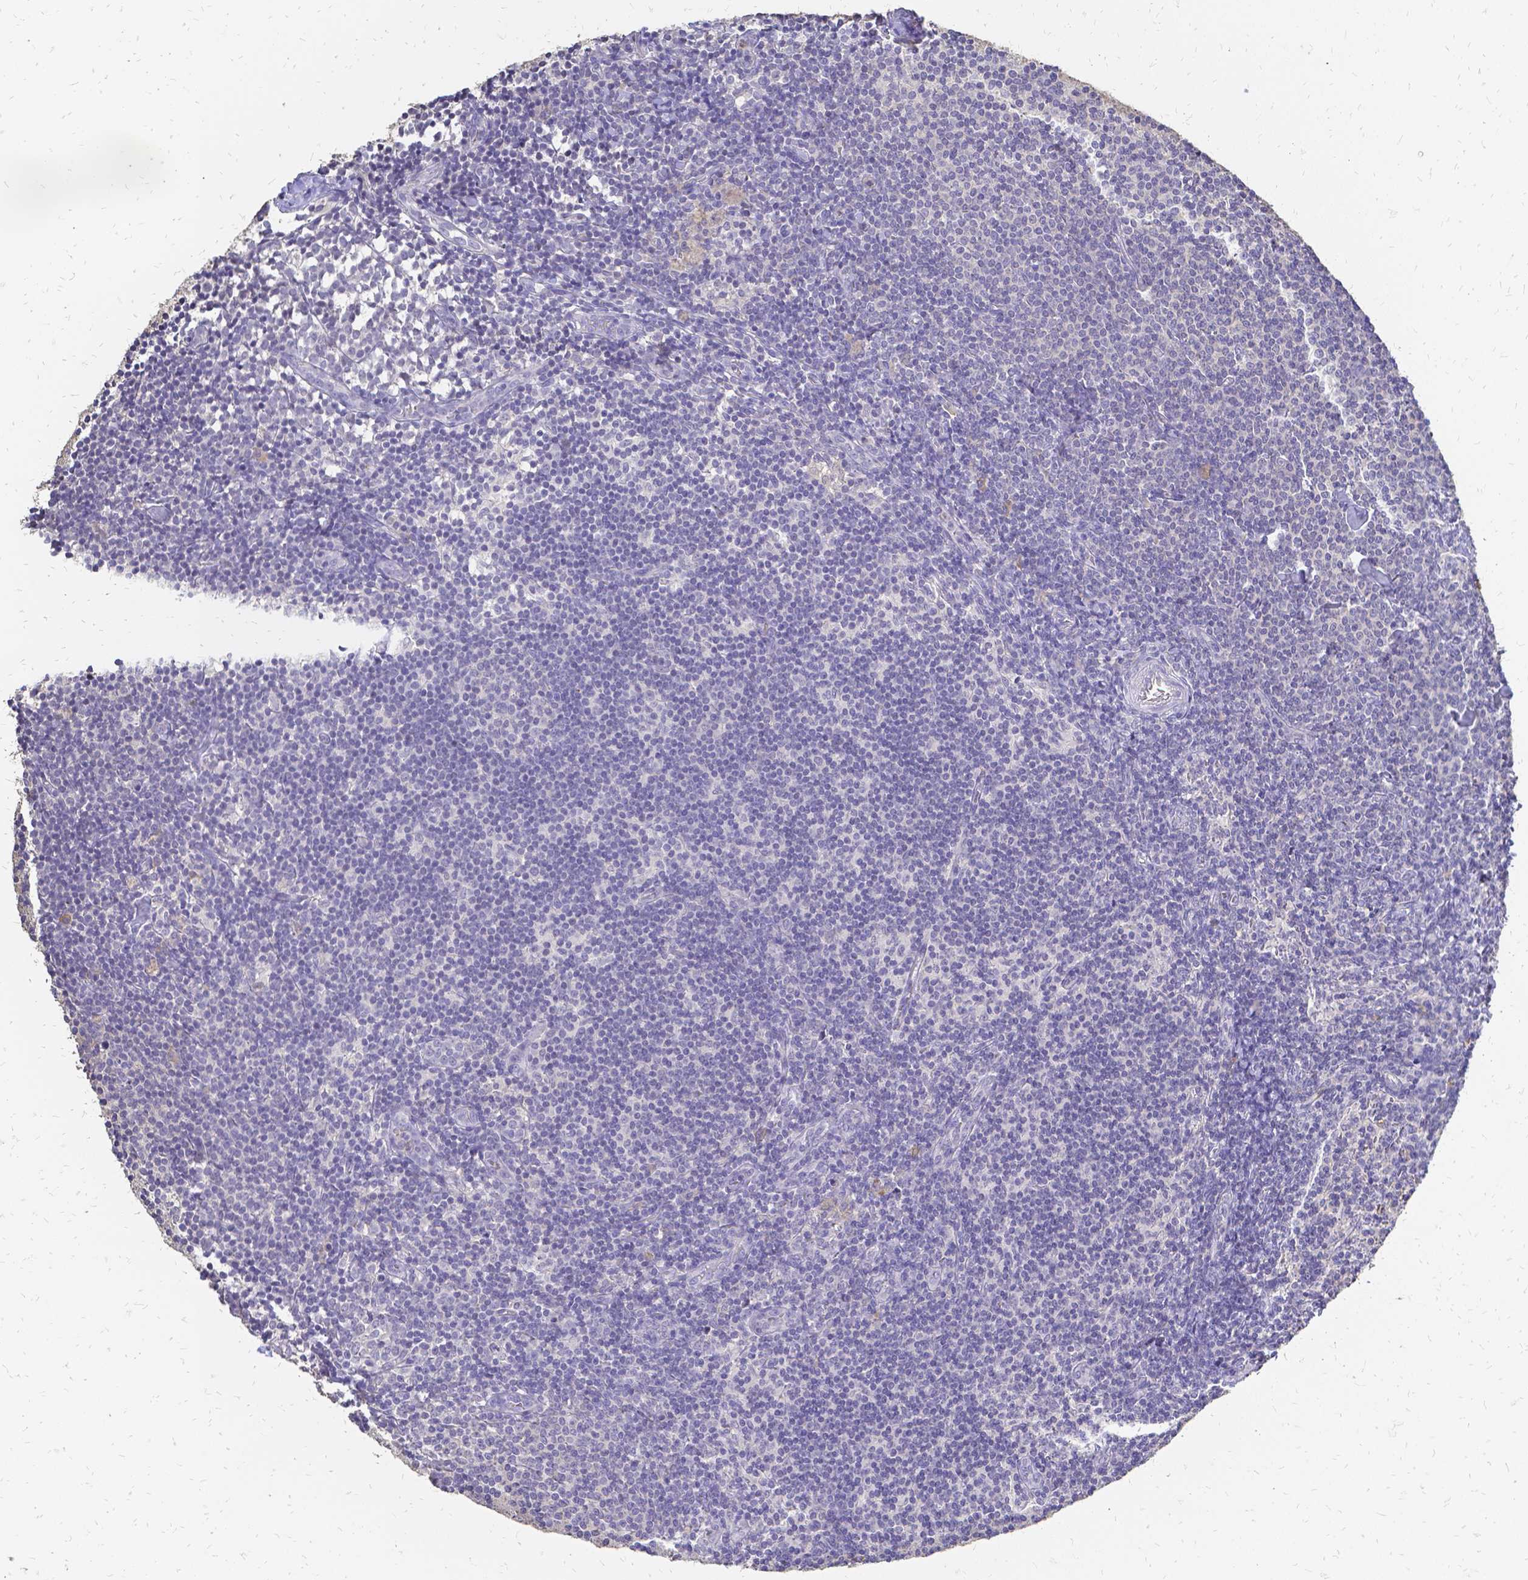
{"staining": {"intensity": "weak", "quantity": "<25%", "location": "cytoplasmic/membranous"}, "tissue": "lymph node", "cell_type": "Germinal center cells", "image_type": "normal", "snomed": [{"axis": "morphology", "description": "Normal tissue, NOS"}, {"axis": "topography", "description": "Lymph node"}], "caption": "This is an IHC photomicrograph of unremarkable lymph node. There is no expression in germinal center cells.", "gene": "CIB1", "patient": {"sex": "female", "age": 41}}